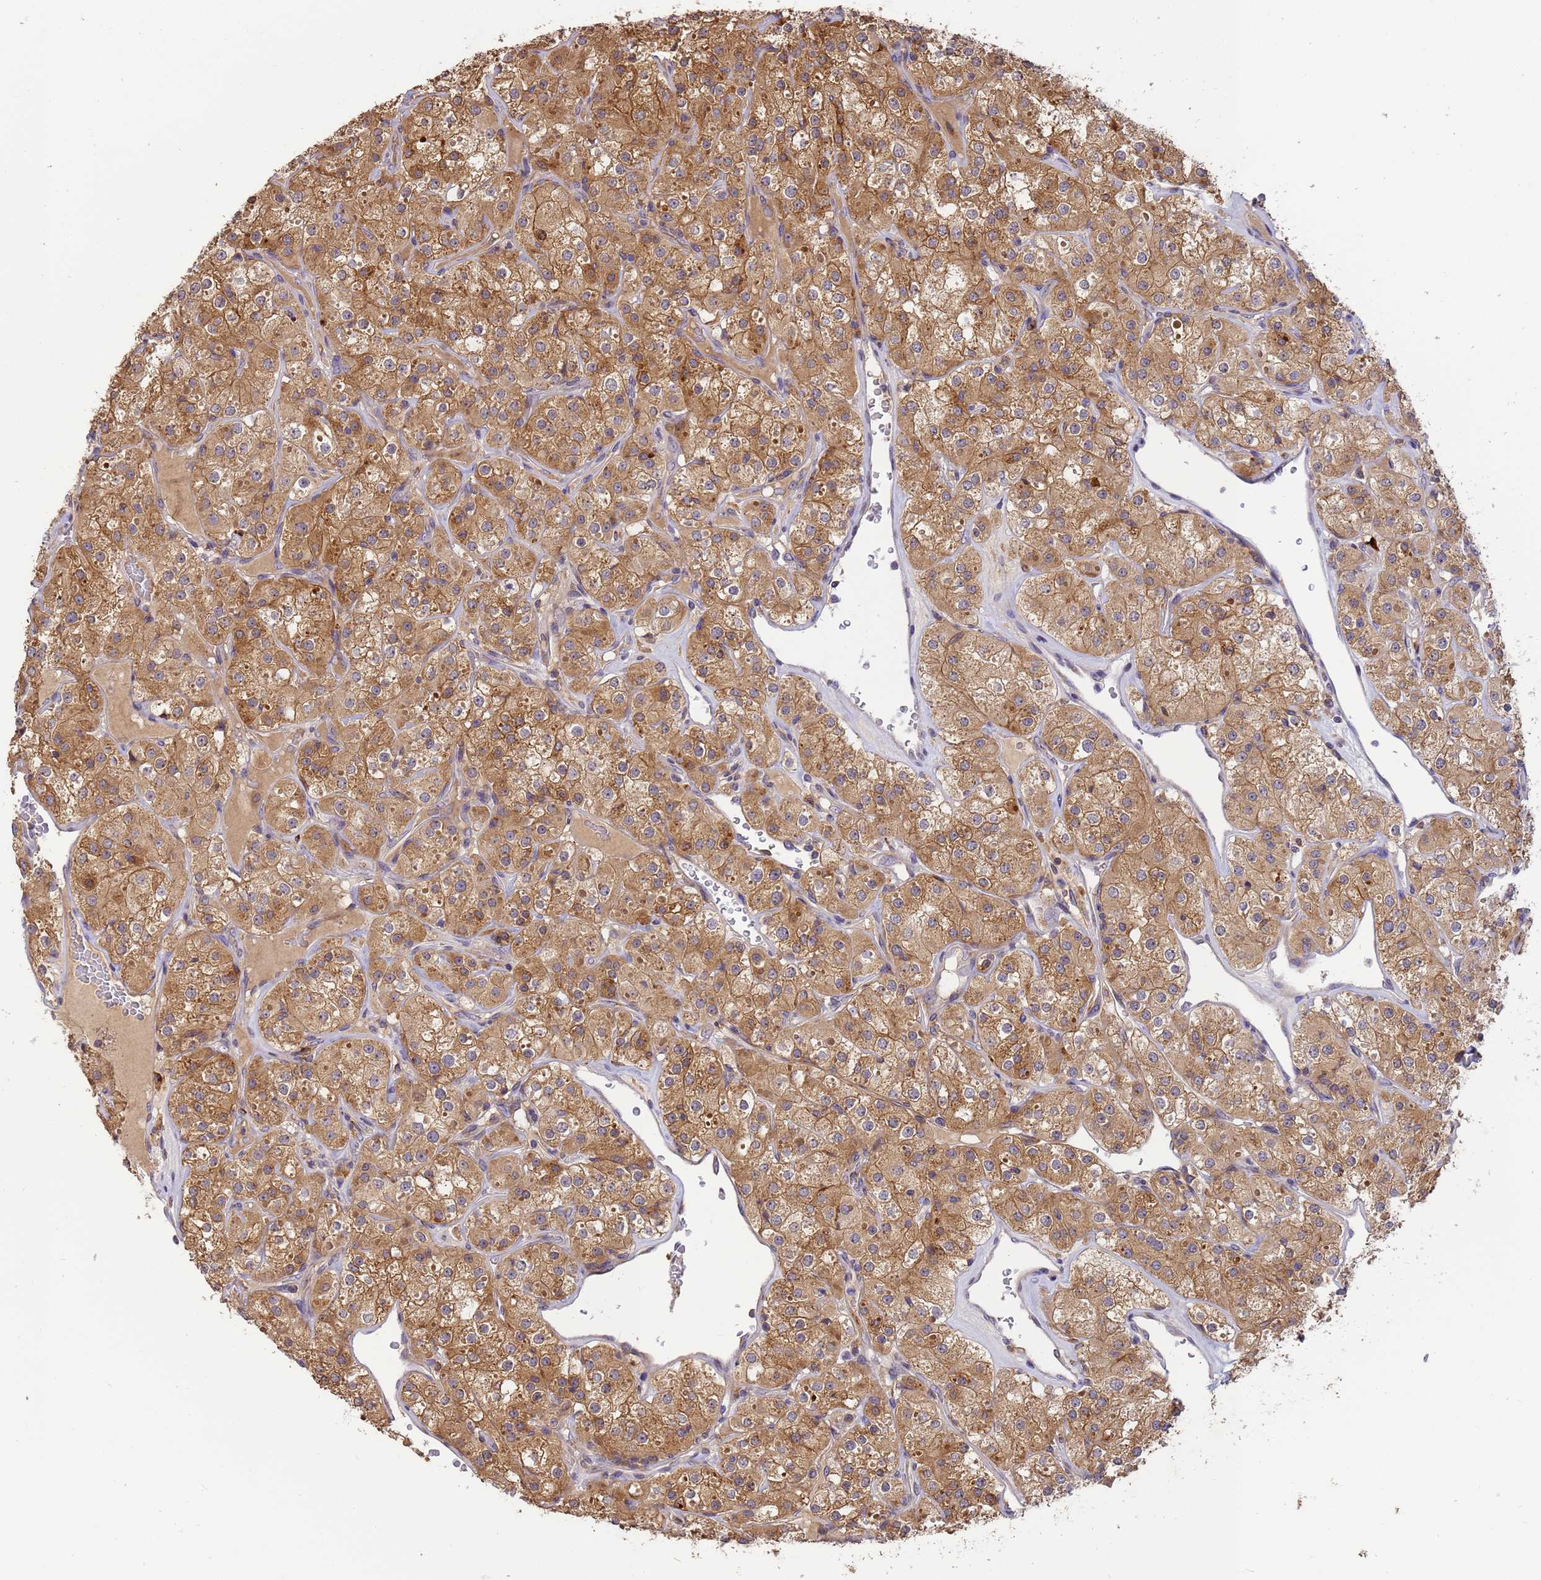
{"staining": {"intensity": "moderate", "quantity": ">75%", "location": "cytoplasmic/membranous"}, "tissue": "renal cancer", "cell_type": "Tumor cells", "image_type": "cancer", "snomed": [{"axis": "morphology", "description": "Adenocarcinoma, NOS"}, {"axis": "topography", "description": "Kidney"}], "caption": "Tumor cells display medium levels of moderate cytoplasmic/membranous positivity in approximately >75% of cells in renal adenocarcinoma.", "gene": "M6PR", "patient": {"sex": "male", "age": 77}}